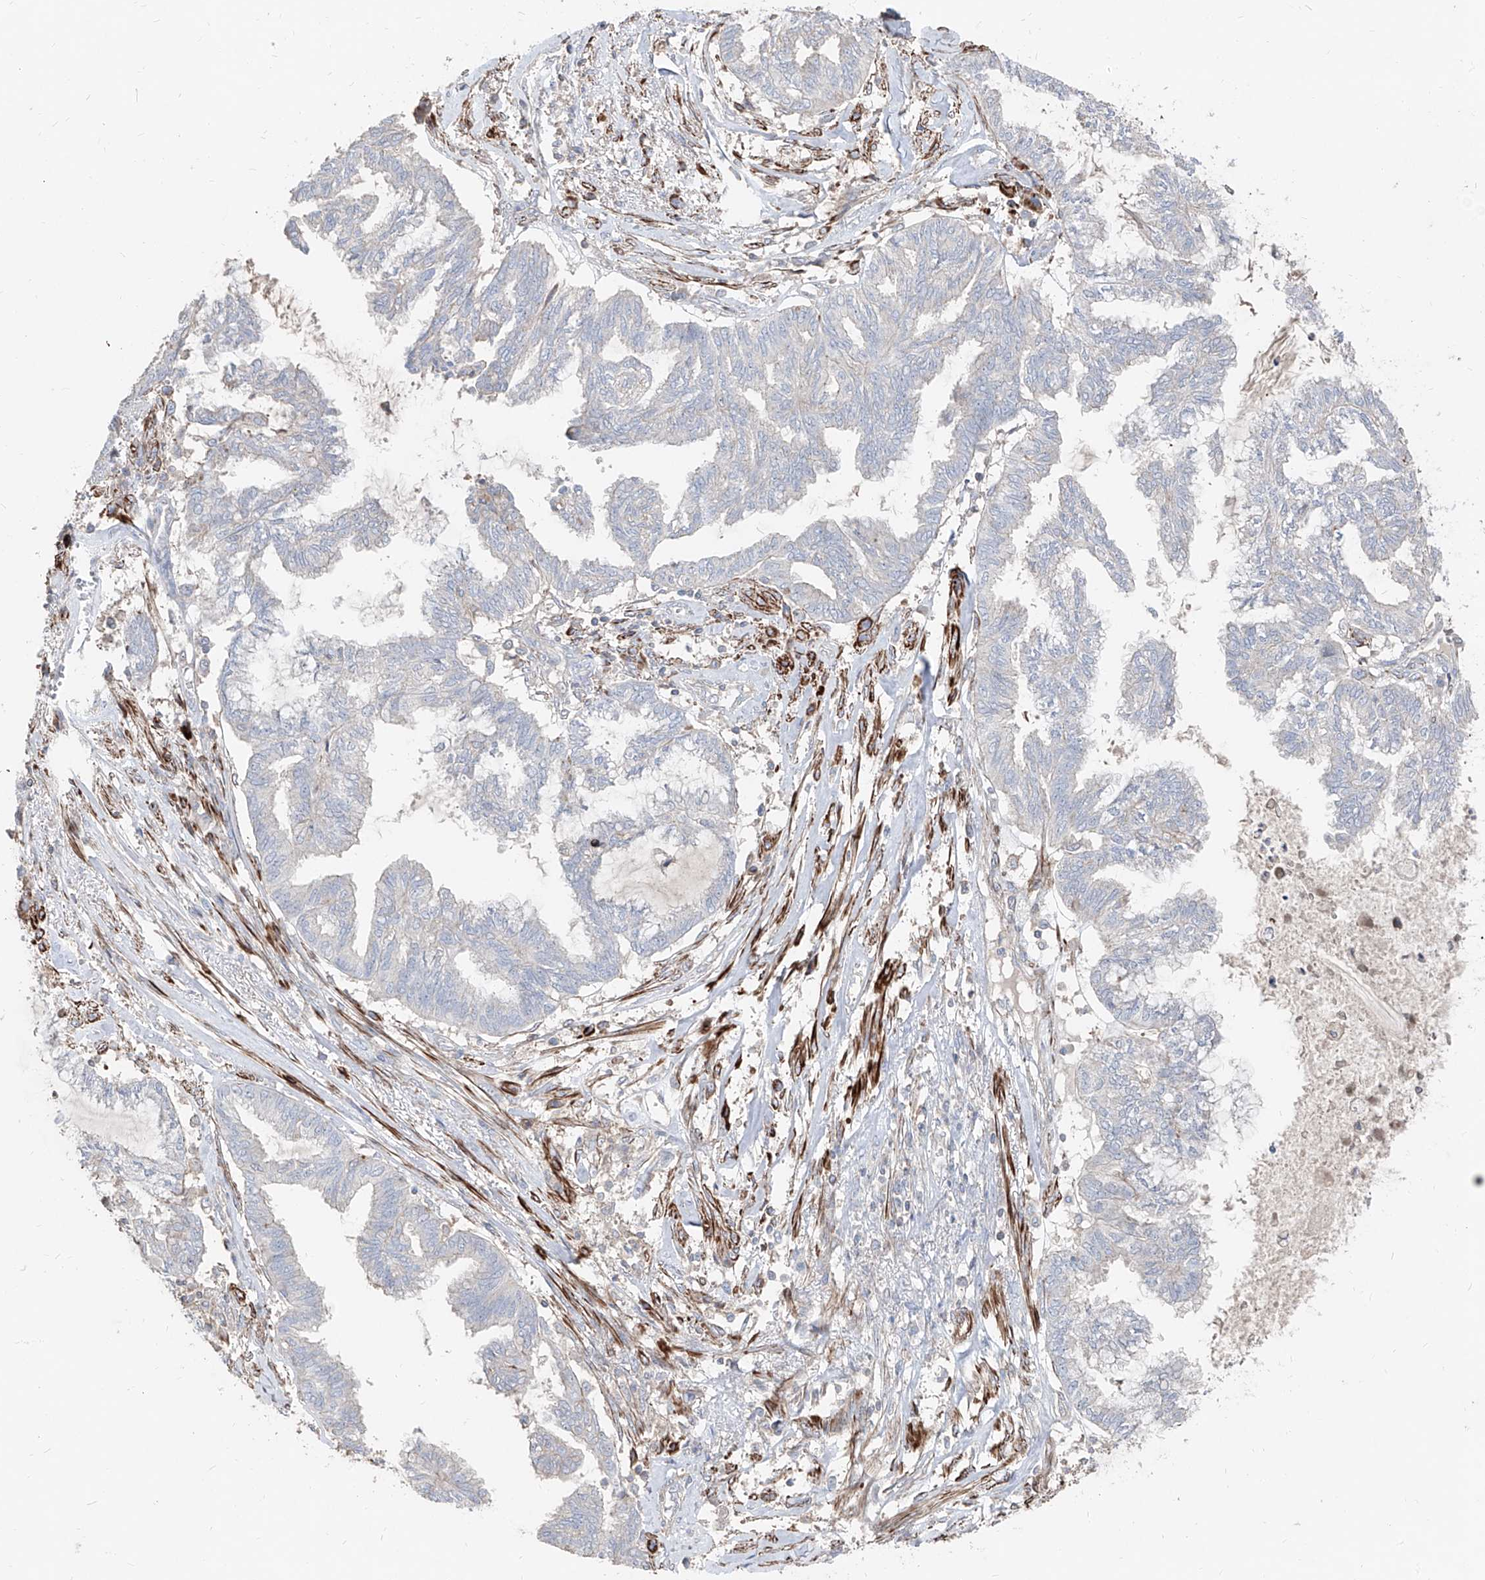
{"staining": {"intensity": "negative", "quantity": "none", "location": "none"}, "tissue": "endometrial cancer", "cell_type": "Tumor cells", "image_type": "cancer", "snomed": [{"axis": "morphology", "description": "Adenocarcinoma, NOS"}, {"axis": "topography", "description": "Endometrium"}], "caption": "Tumor cells are negative for protein expression in human adenocarcinoma (endometrial).", "gene": "UFD1", "patient": {"sex": "female", "age": 86}}